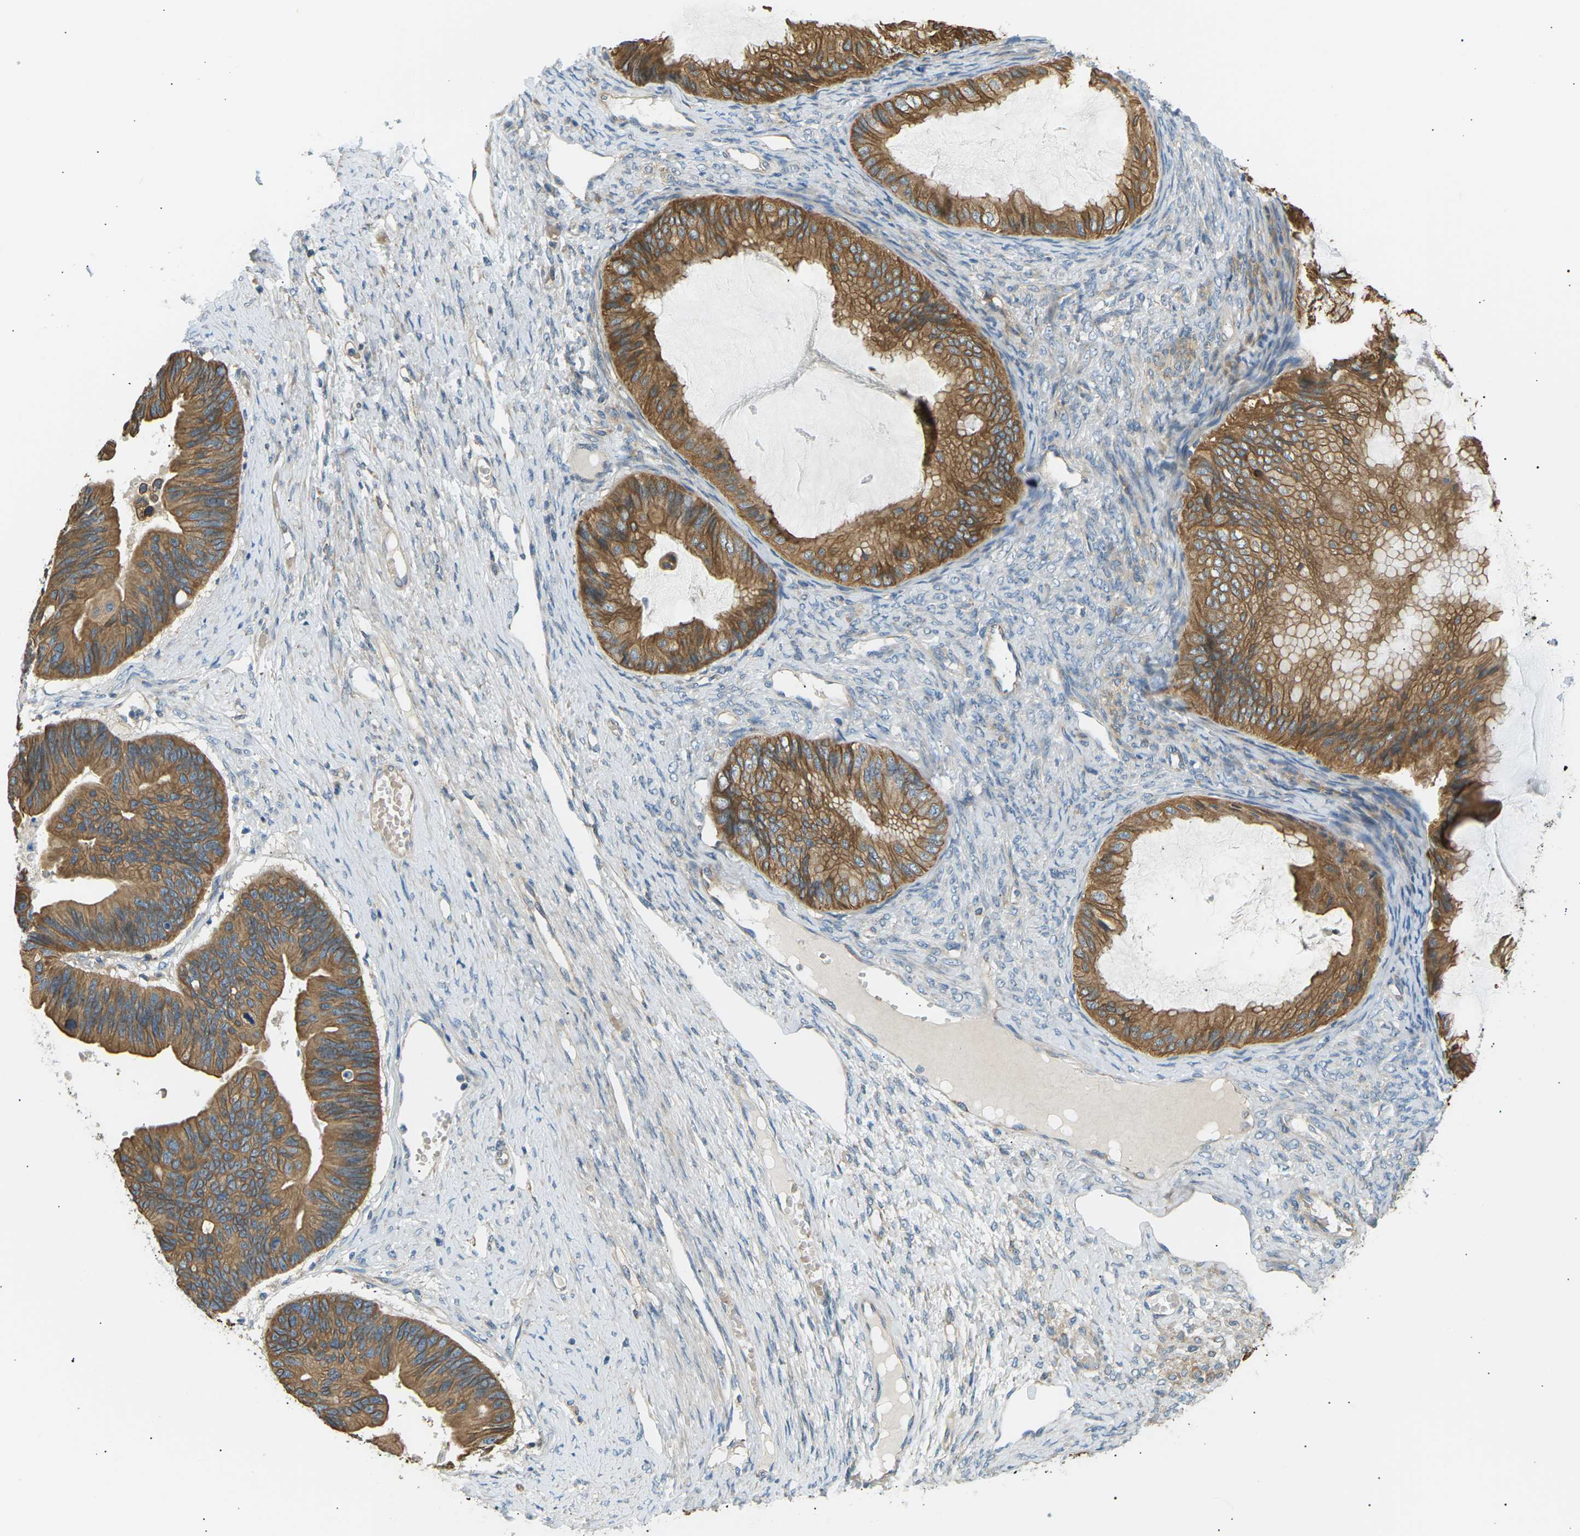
{"staining": {"intensity": "moderate", "quantity": ">75%", "location": "cytoplasmic/membranous"}, "tissue": "ovarian cancer", "cell_type": "Tumor cells", "image_type": "cancer", "snomed": [{"axis": "morphology", "description": "Cystadenocarcinoma, mucinous, NOS"}, {"axis": "topography", "description": "Ovary"}], "caption": "A brown stain labels moderate cytoplasmic/membranous staining of a protein in mucinous cystadenocarcinoma (ovarian) tumor cells.", "gene": "TBC1D8", "patient": {"sex": "female", "age": 61}}